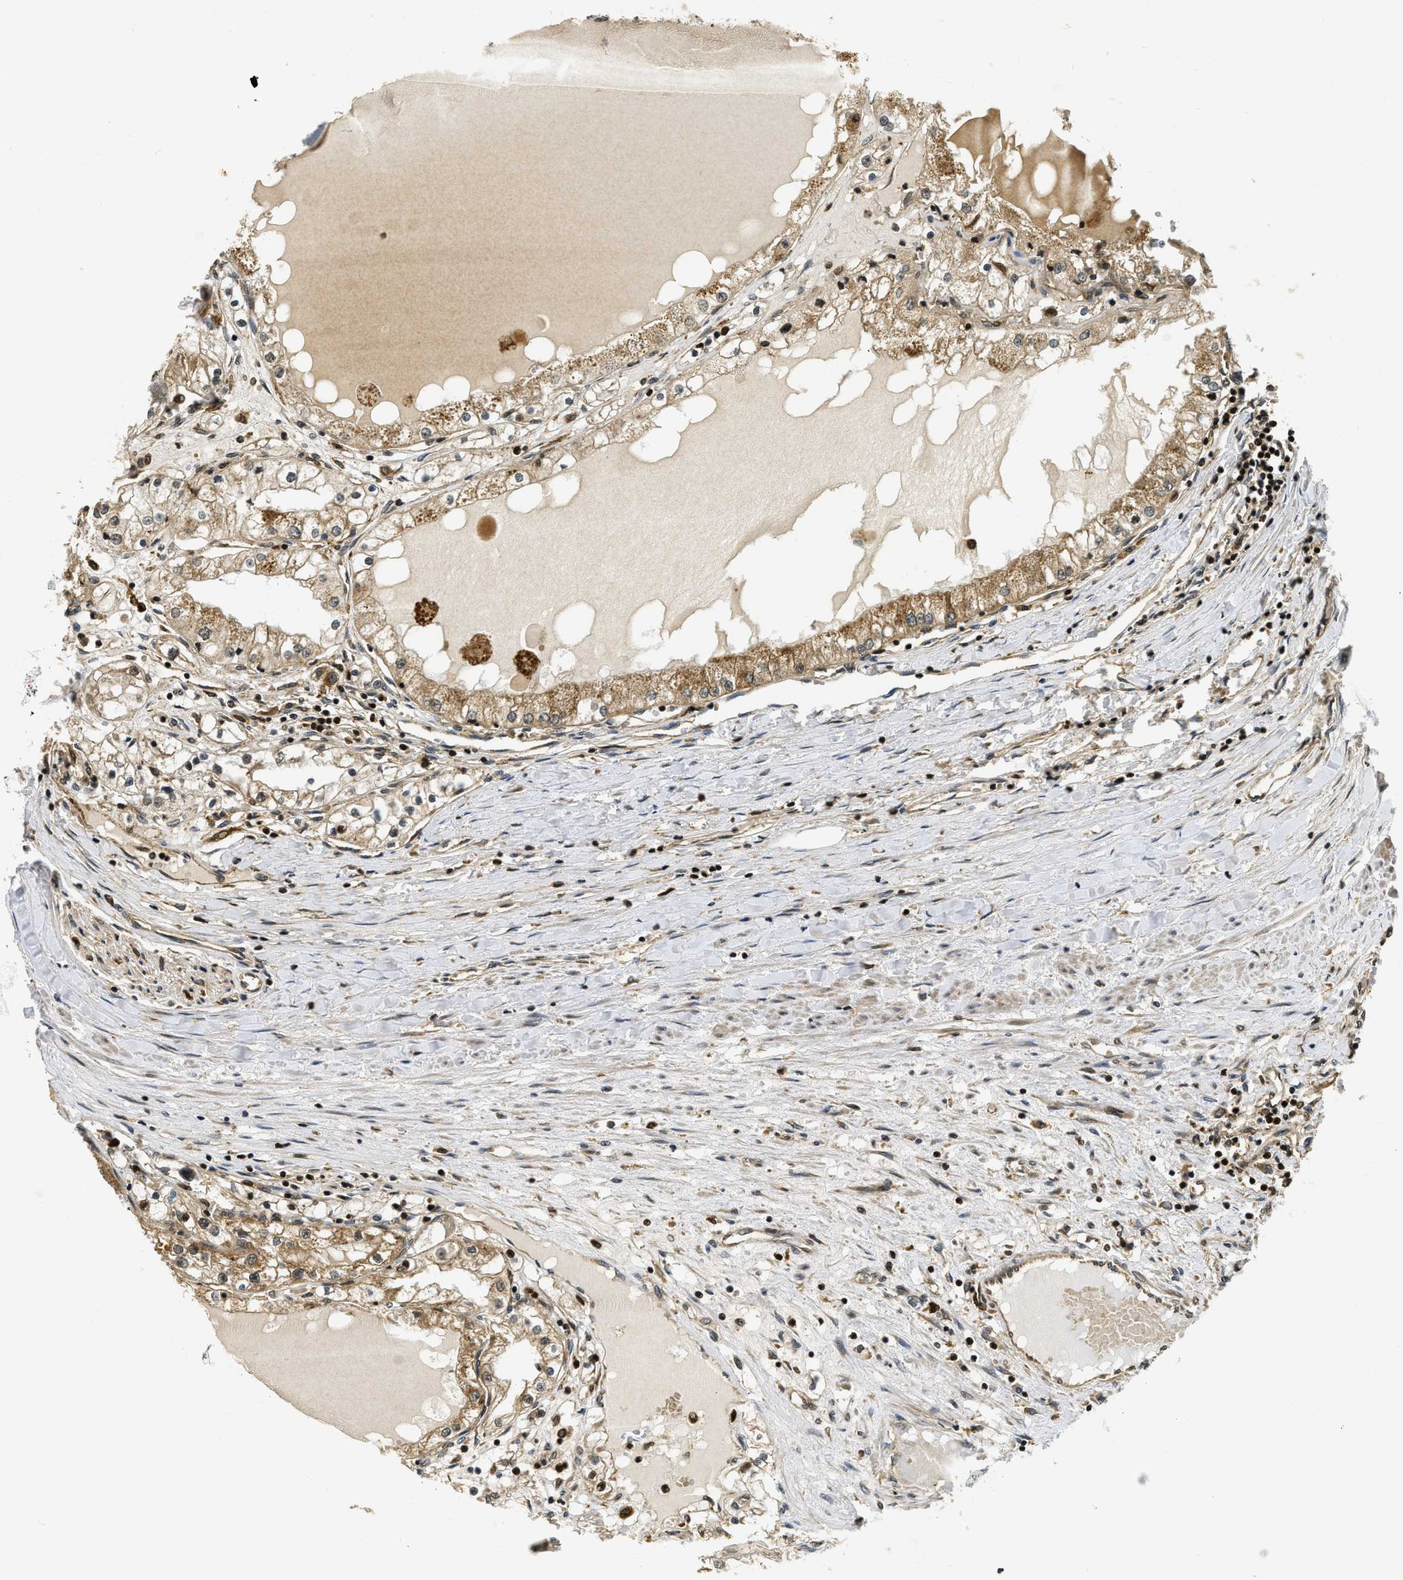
{"staining": {"intensity": "moderate", "quantity": ">75%", "location": "cytoplasmic/membranous"}, "tissue": "renal cancer", "cell_type": "Tumor cells", "image_type": "cancer", "snomed": [{"axis": "morphology", "description": "Adenocarcinoma, NOS"}, {"axis": "topography", "description": "Kidney"}], "caption": "A micrograph of renal cancer (adenocarcinoma) stained for a protein reveals moderate cytoplasmic/membranous brown staining in tumor cells. (brown staining indicates protein expression, while blue staining denotes nuclei).", "gene": "ADSL", "patient": {"sex": "male", "age": 68}}